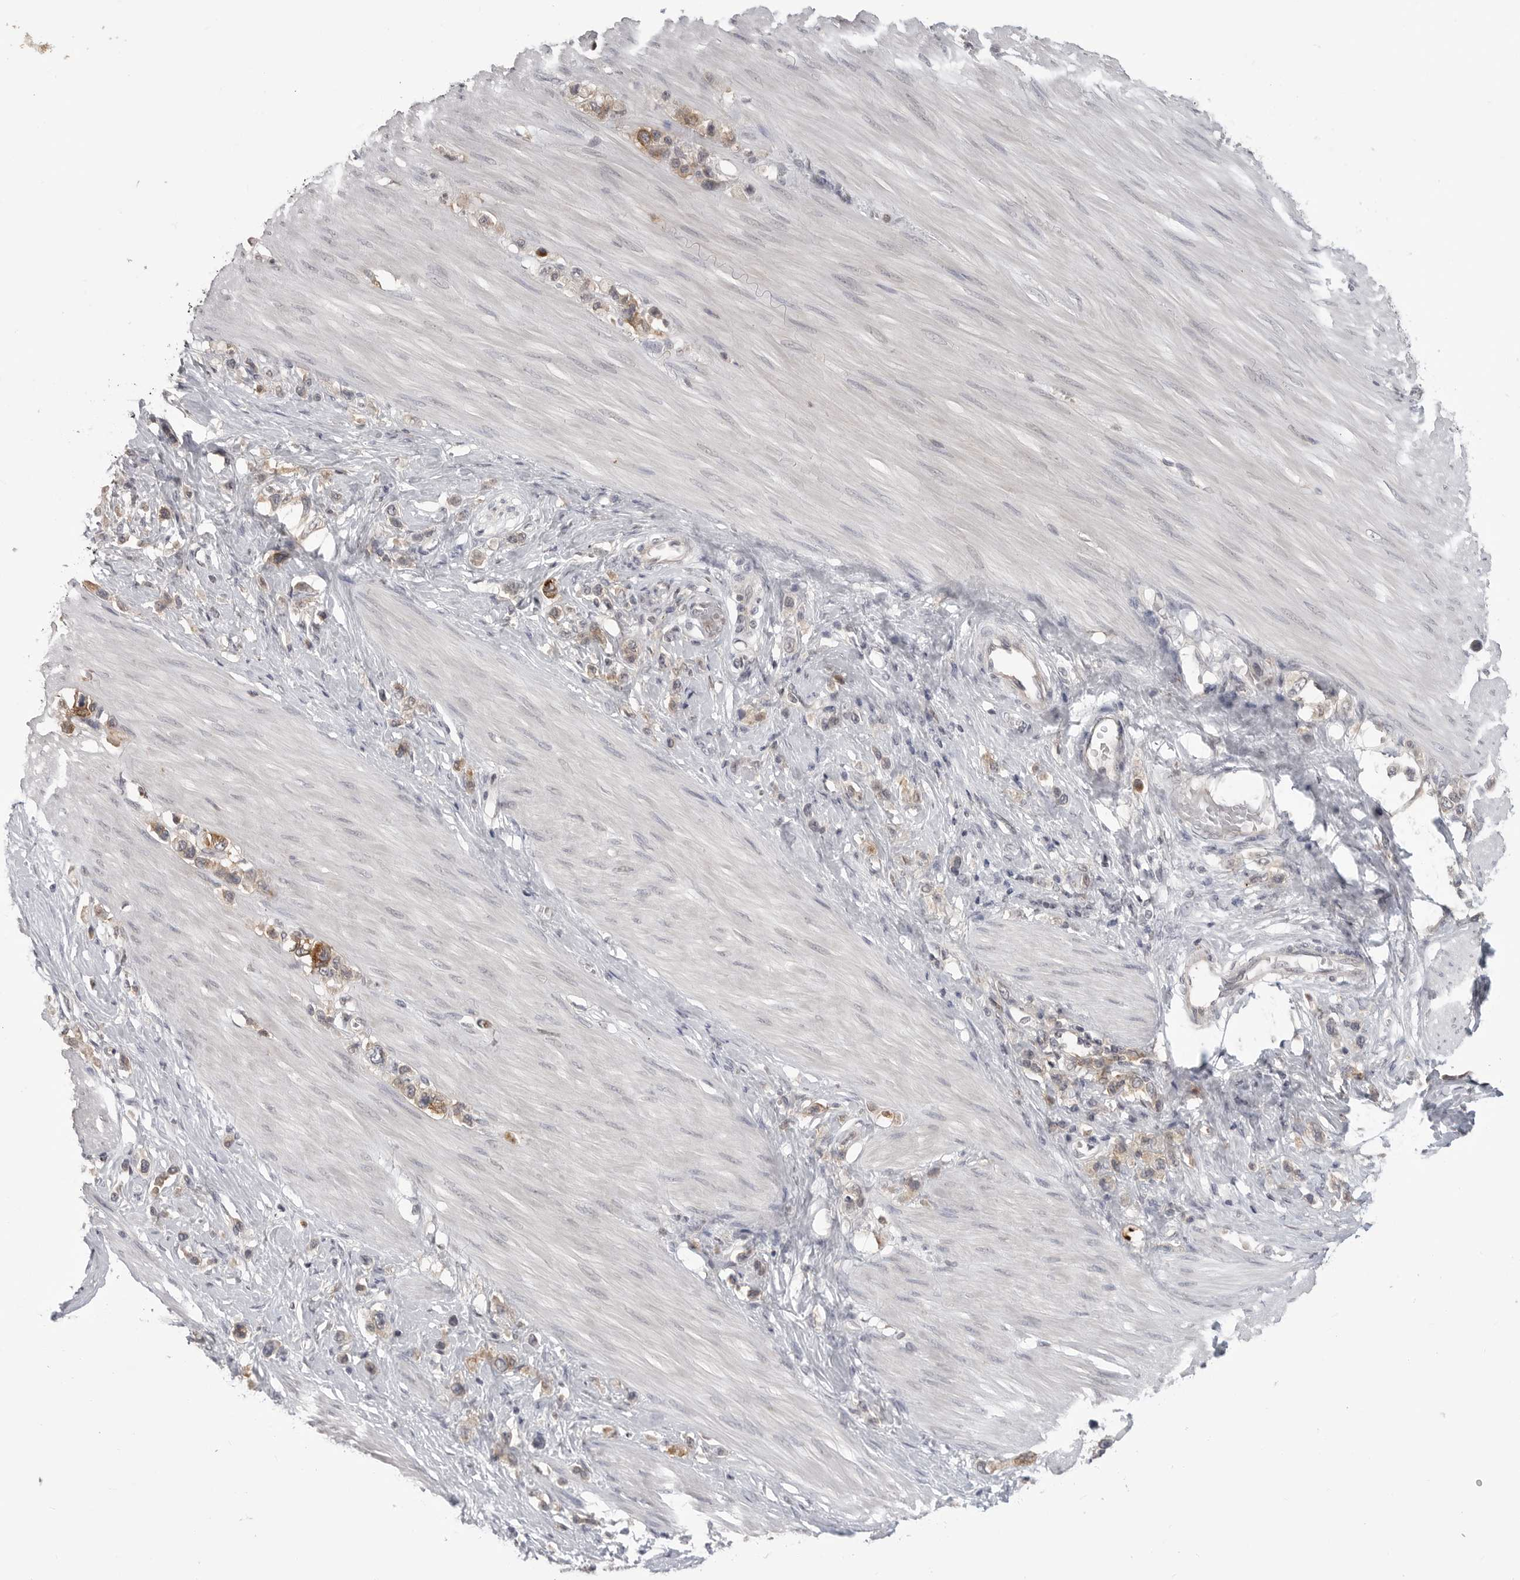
{"staining": {"intensity": "moderate", "quantity": "25%-75%", "location": "cytoplasmic/membranous"}, "tissue": "stomach cancer", "cell_type": "Tumor cells", "image_type": "cancer", "snomed": [{"axis": "morphology", "description": "Adenocarcinoma, NOS"}, {"axis": "topography", "description": "Stomach"}], "caption": "Immunohistochemistry (IHC) staining of adenocarcinoma (stomach), which exhibits medium levels of moderate cytoplasmic/membranous expression in about 25%-75% of tumor cells indicating moderate cytoplasmic/membranous protein expression. The staining was performed using DAB (3,3'-diaminobenzidine) (brown) for protein detection and nuclei were counterstained in hematoxylin (blue).", "gene": "IFNGR1", "patient": {"sex": "female", "age": 65}}